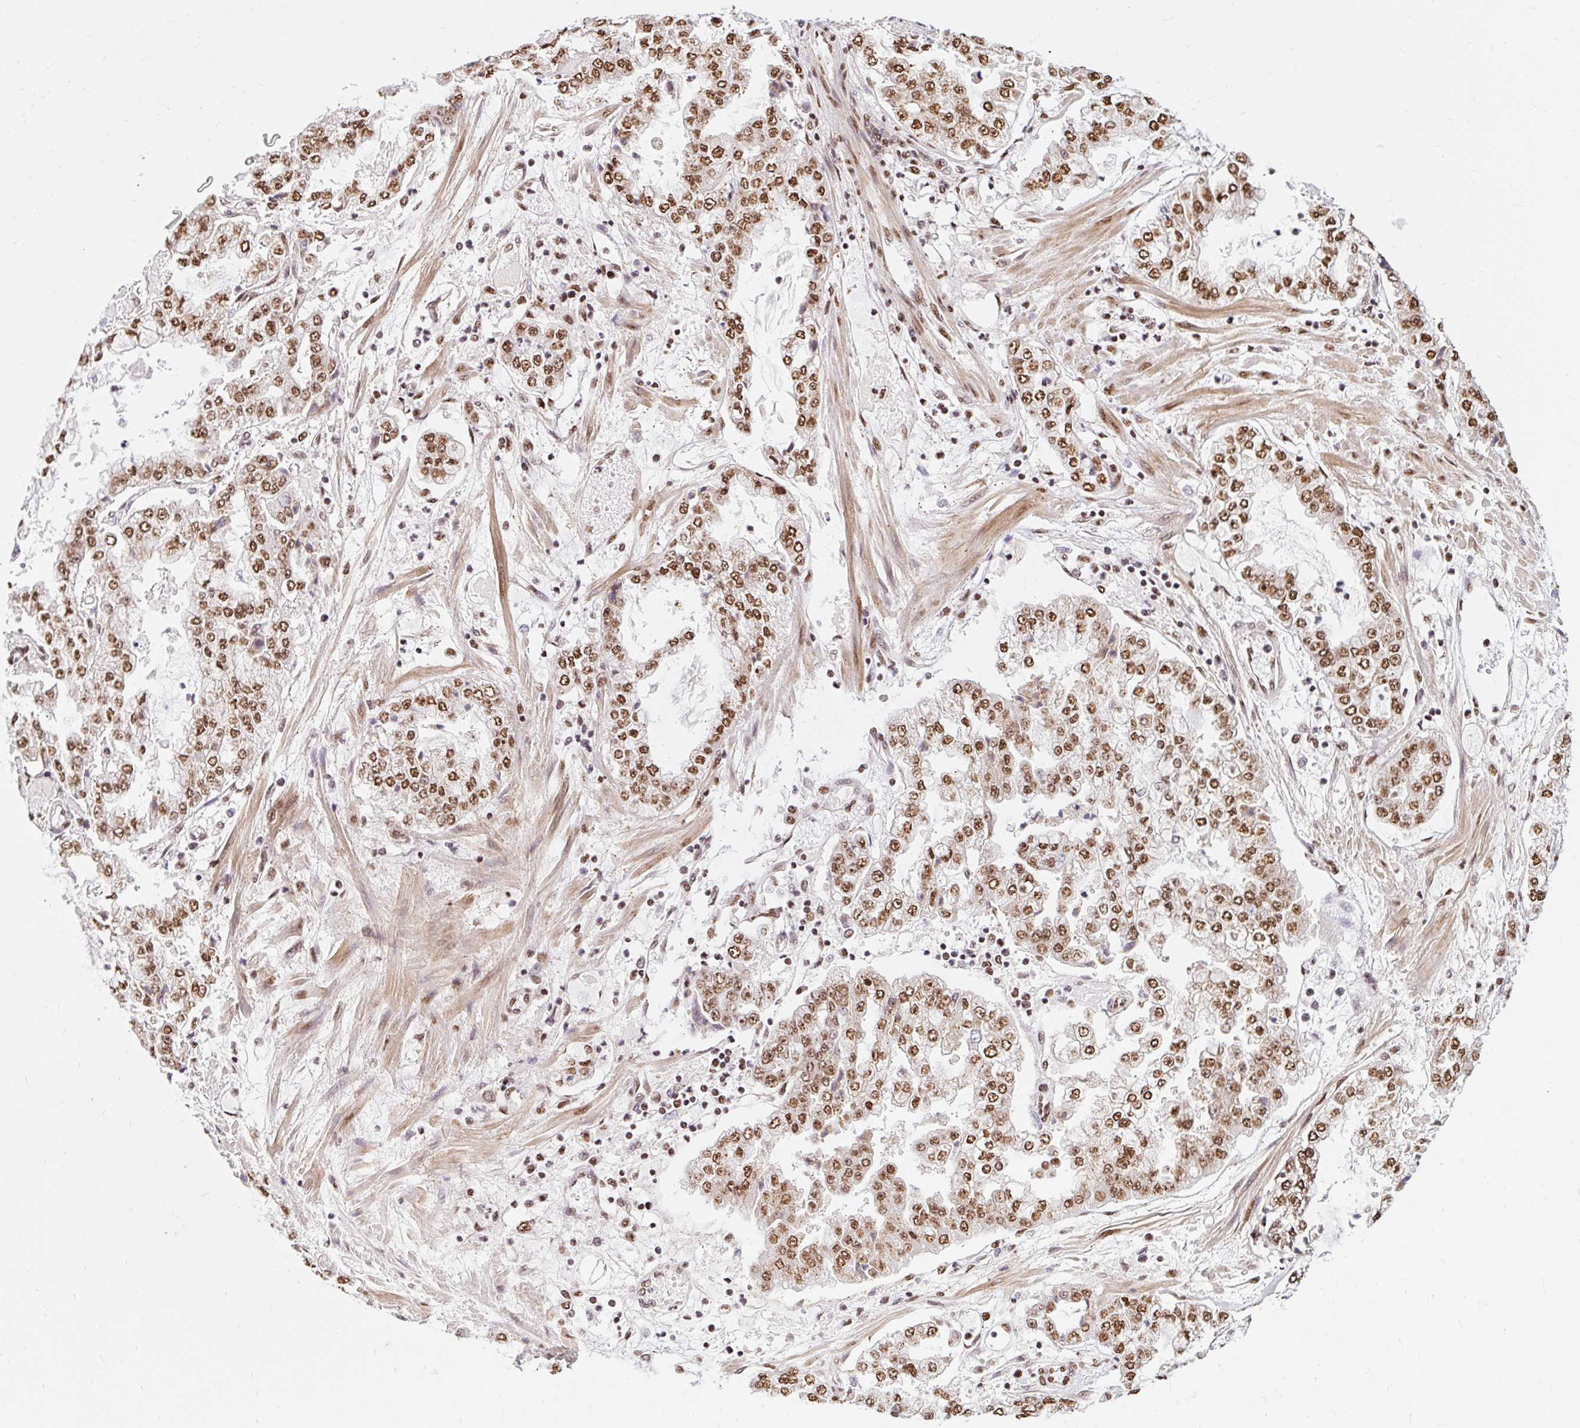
{"staining": {"intensity": "moderate", "quantity": ">75%", "location": "nuclear"}, "tissue": "stomach cancer", "cell_type": "Tumor cells", "image_type": "cancer", "snomed": [{"axis": "morphology", "description": "Adenocarcinoma, NOS"}, {"axis": "topography", "description": "Stomach"}], "caption": "Protein analysis of stomach cancer (adenocarcinoma) tissue demonstrates moderate nuclear expression in about >75% of tumor cells.", "gene": "BICRA", "patient": {"sex": "male", "age": 76}}